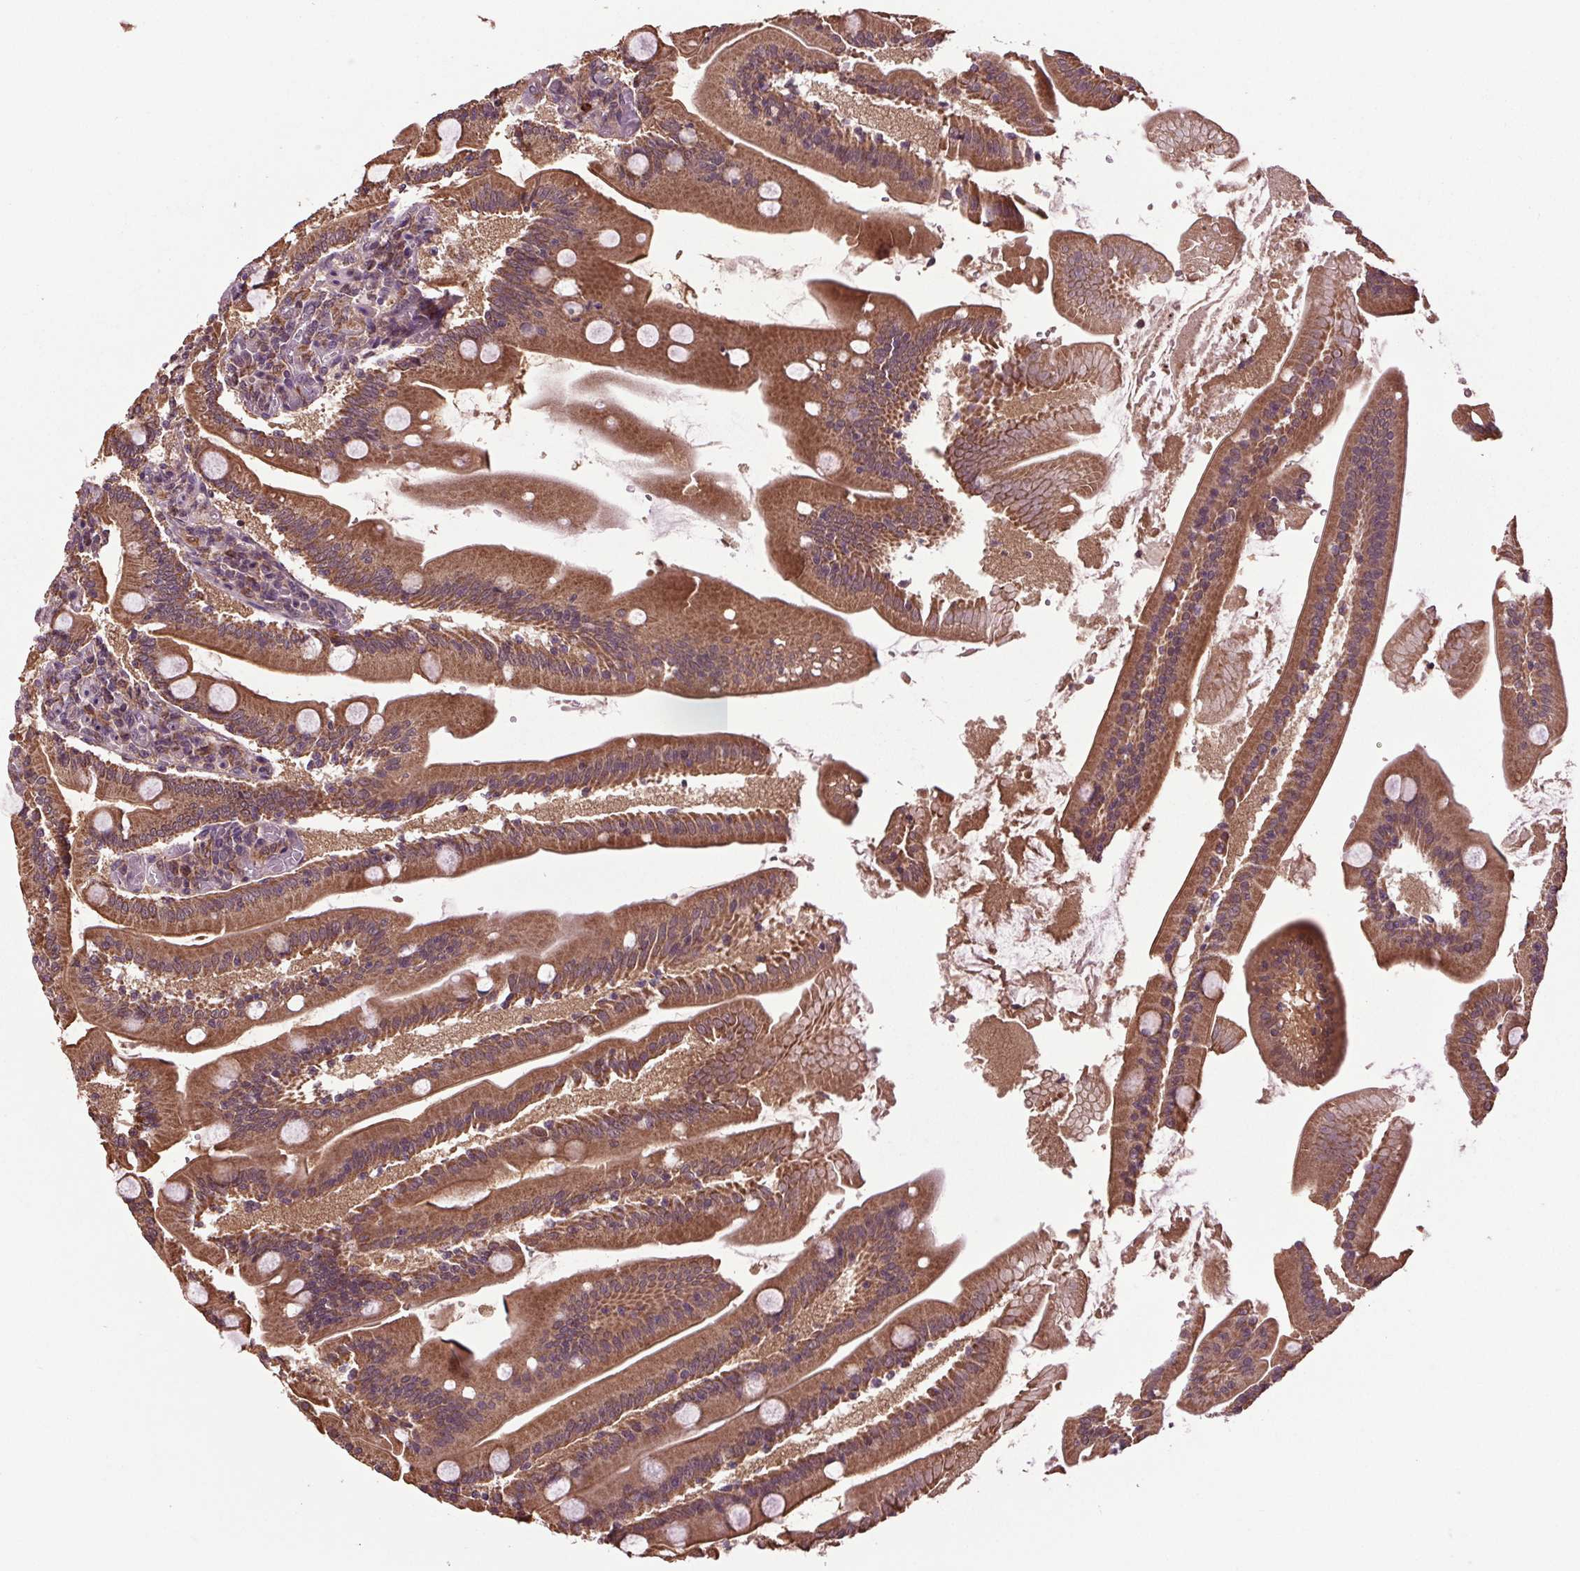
{"staining": {"intensity": "moderate", "quantity": ">75%", "location": "cytoplasmic/membranous"}, "tissue": "small intestine", "cell_type": "Glandular cells", "image_type": "normal", "snomed": [{"axis": "morphology", "description": "Normal tissue, NOS"}, {"axis": "topography", "description": "Small intestine"}], "caption": "This histopathology image exhibits immunohistochemistry (IHC) staining of benign human small intestine, with medium moderate cytoplasmic/membranous positivity in approximately >75% of glandular cells.", "gene": "RNPEP", "patient": {"sex": "male", "age": 37}}